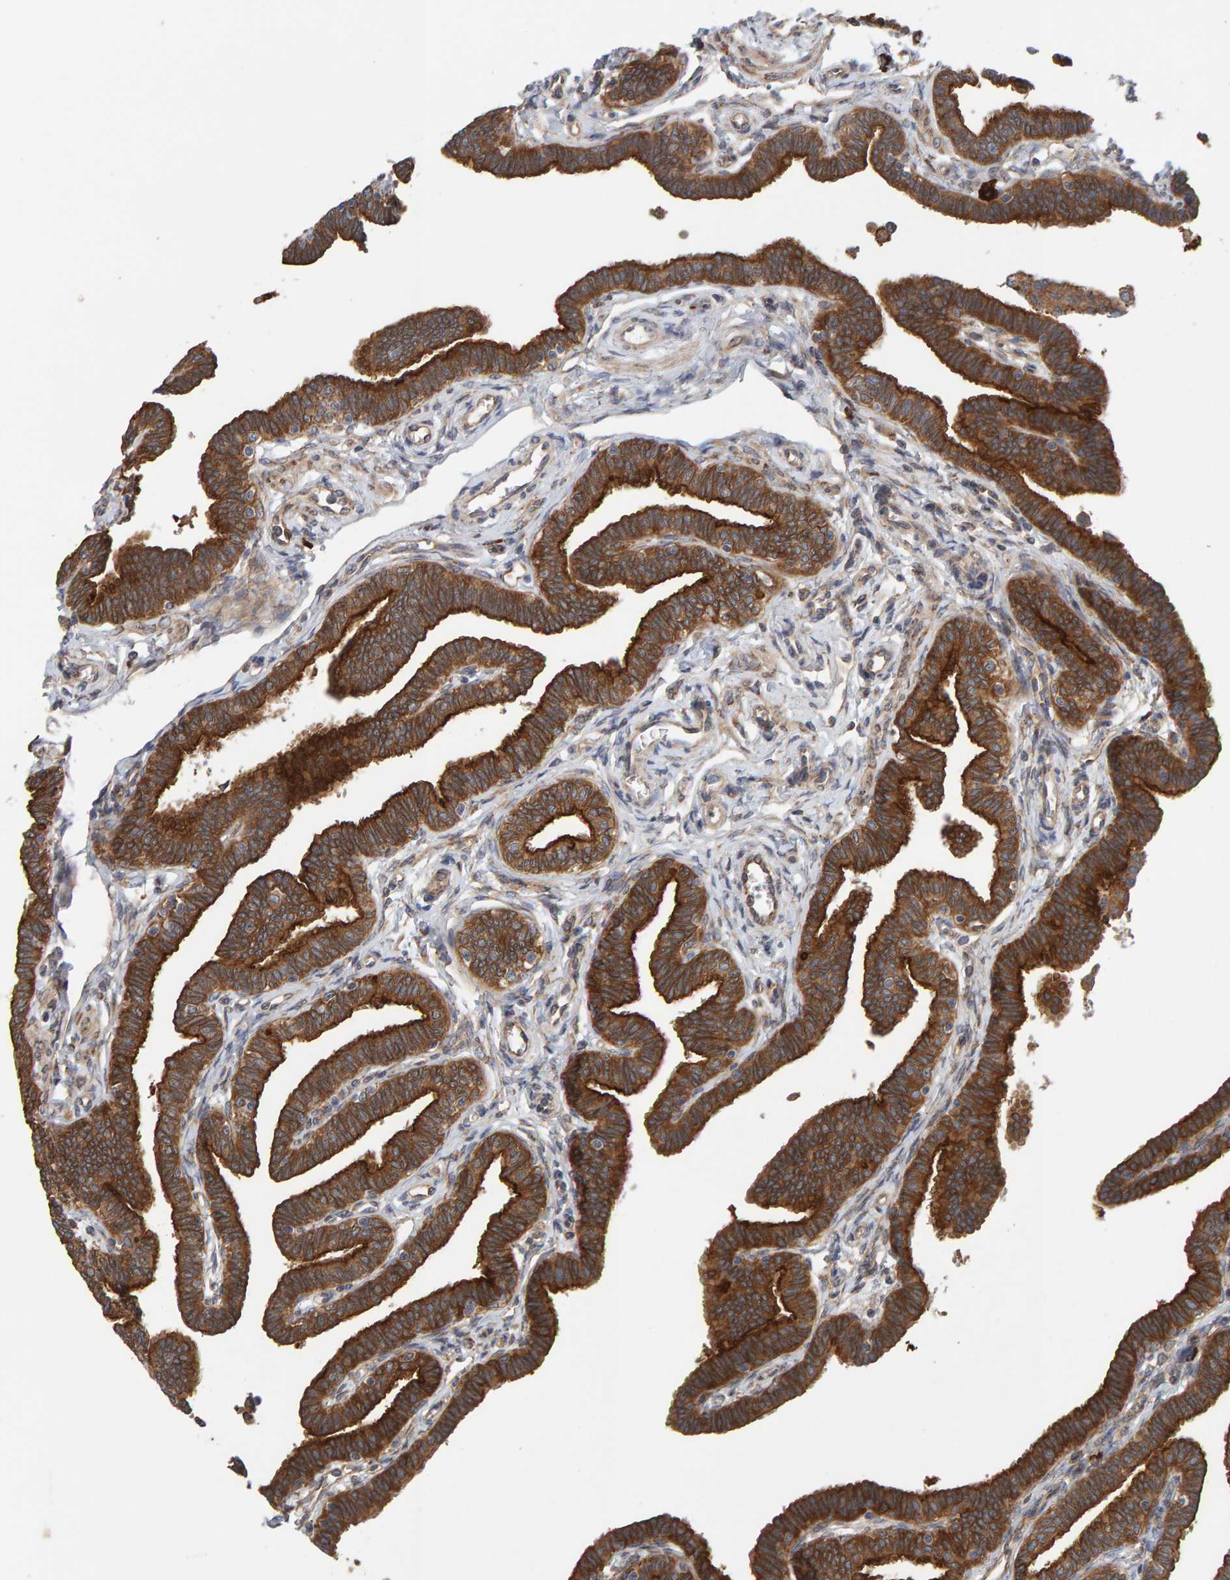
{"staining": {"intensity": "strong", "quantity": ">75%", "location": "cytoplasmic/membranous"}, "tissue": "fallopian tube", "cell_type": "Glandular cells", "image_type": "normal", "snomed": [{"axis": "morphology", "description": "Normal tissue, NOS"}, {"axis": "topography", "description": "Fallopian tube"}, {"axis": "topography", "description": "Ovary"}], "caption": "A micrograph of human fallopian tube stained for a protein exhibits strong cytoplasmic/membranous brown staining in glandular cells. Ihc stains the protein in brown and the nuclei are stained blue.", "gene": "BAIAP2", "patient": {"sex": "female", "age": 23}}